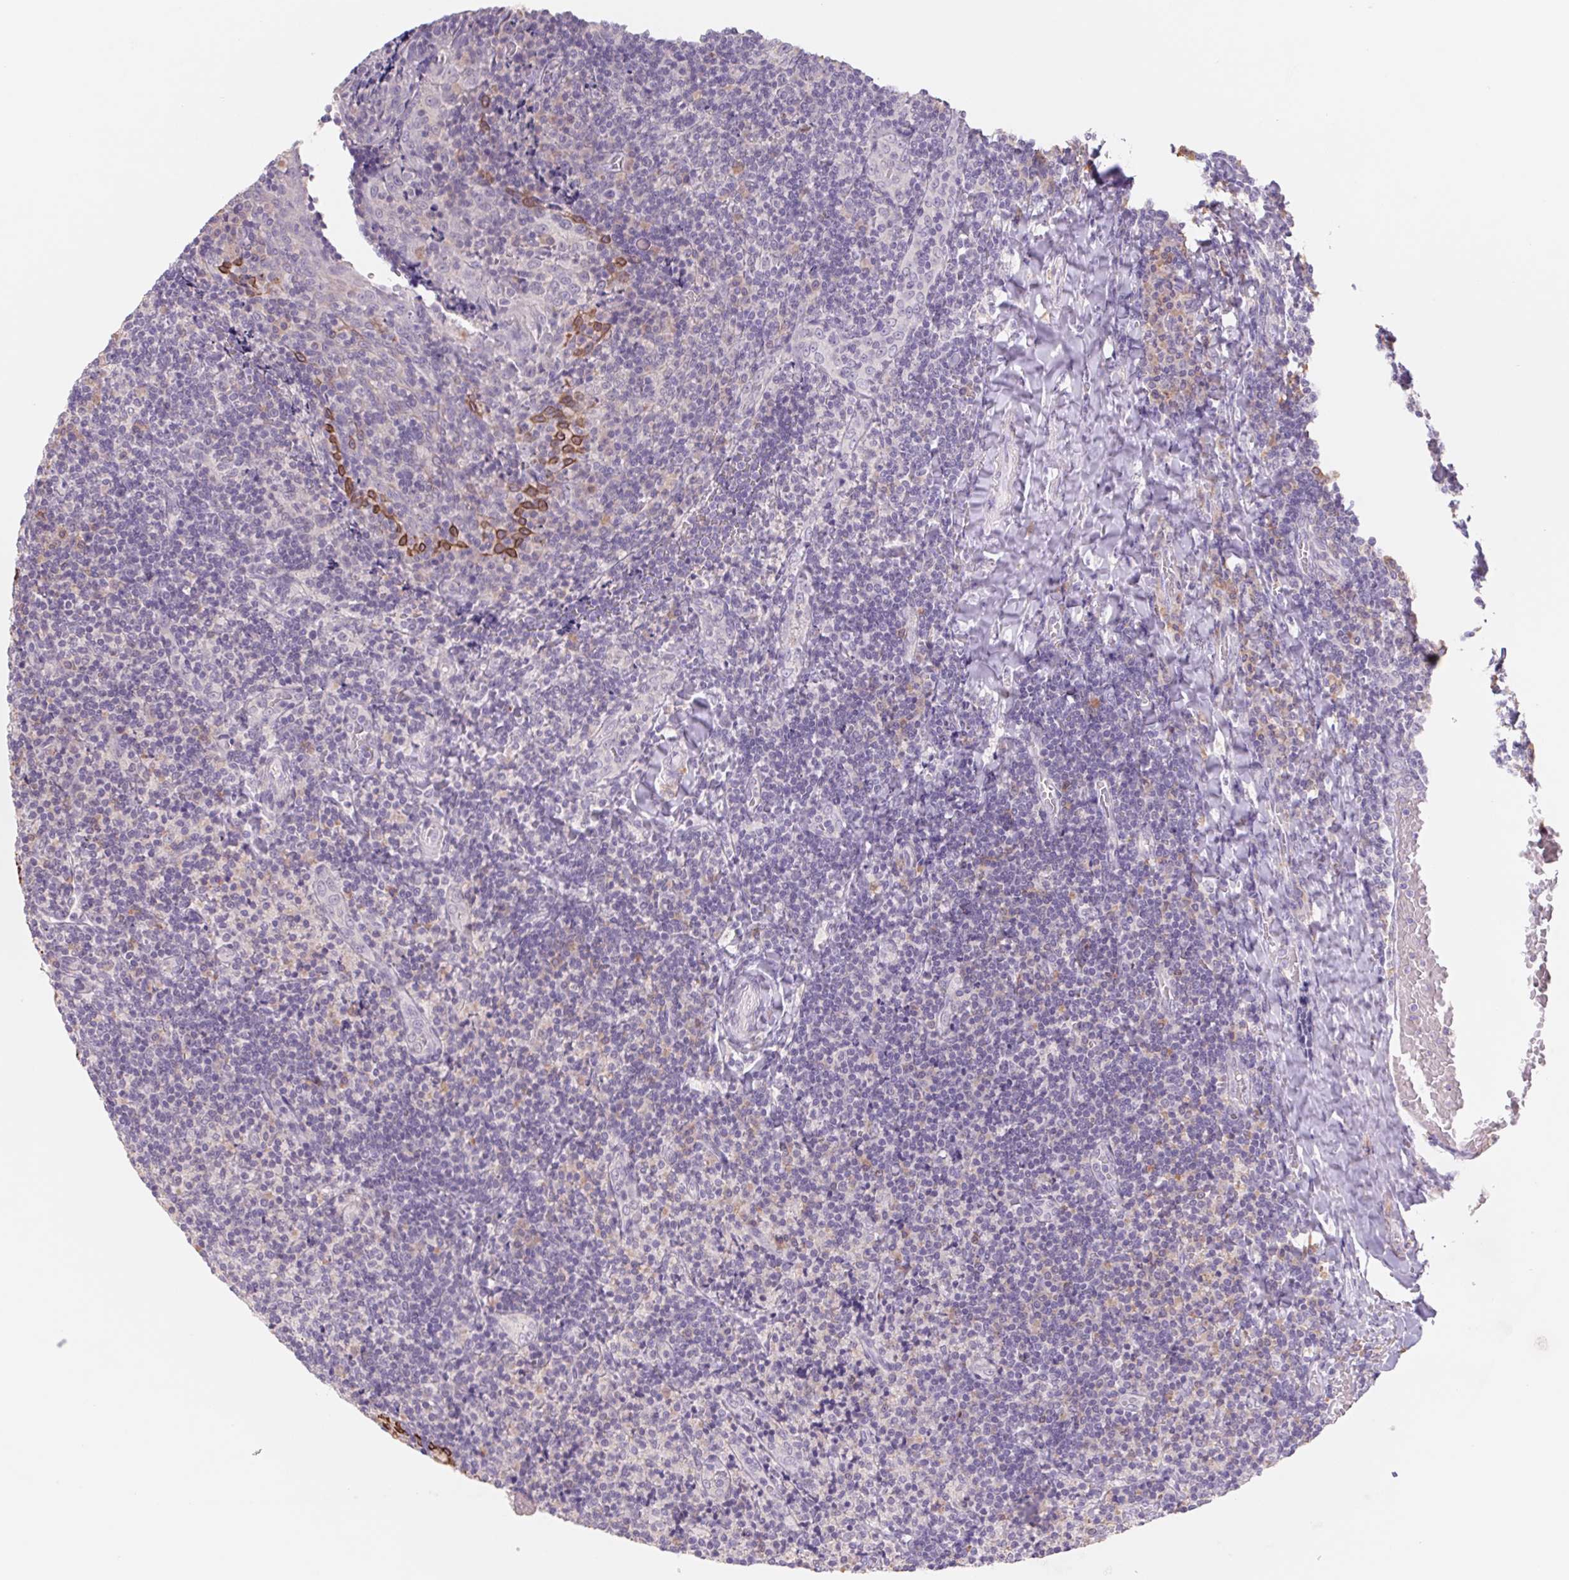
{"staining": {"intensity": "negative", "quantity": "none", "location": "none"}, "tissue": "tonsil", "cell_type": "Germinal center cells", "image_type": "normal", "snomed": [{"axis": "morphology", "description": "Normal tissue, NOS"}, {"axis": "topography", "description": "Tonsil"}], "caption": "Immunohistochemical staining of benign tonsil exhibits no significant positivity in germinal center cells. Brightfield microscopy of immunohistochemistry (IHC) stained with DAB (brown) and hematoxylin (blue), captured at high magnification.", "gene": "PNMA8B", "patient": {"sex": "male", "age": 17}}